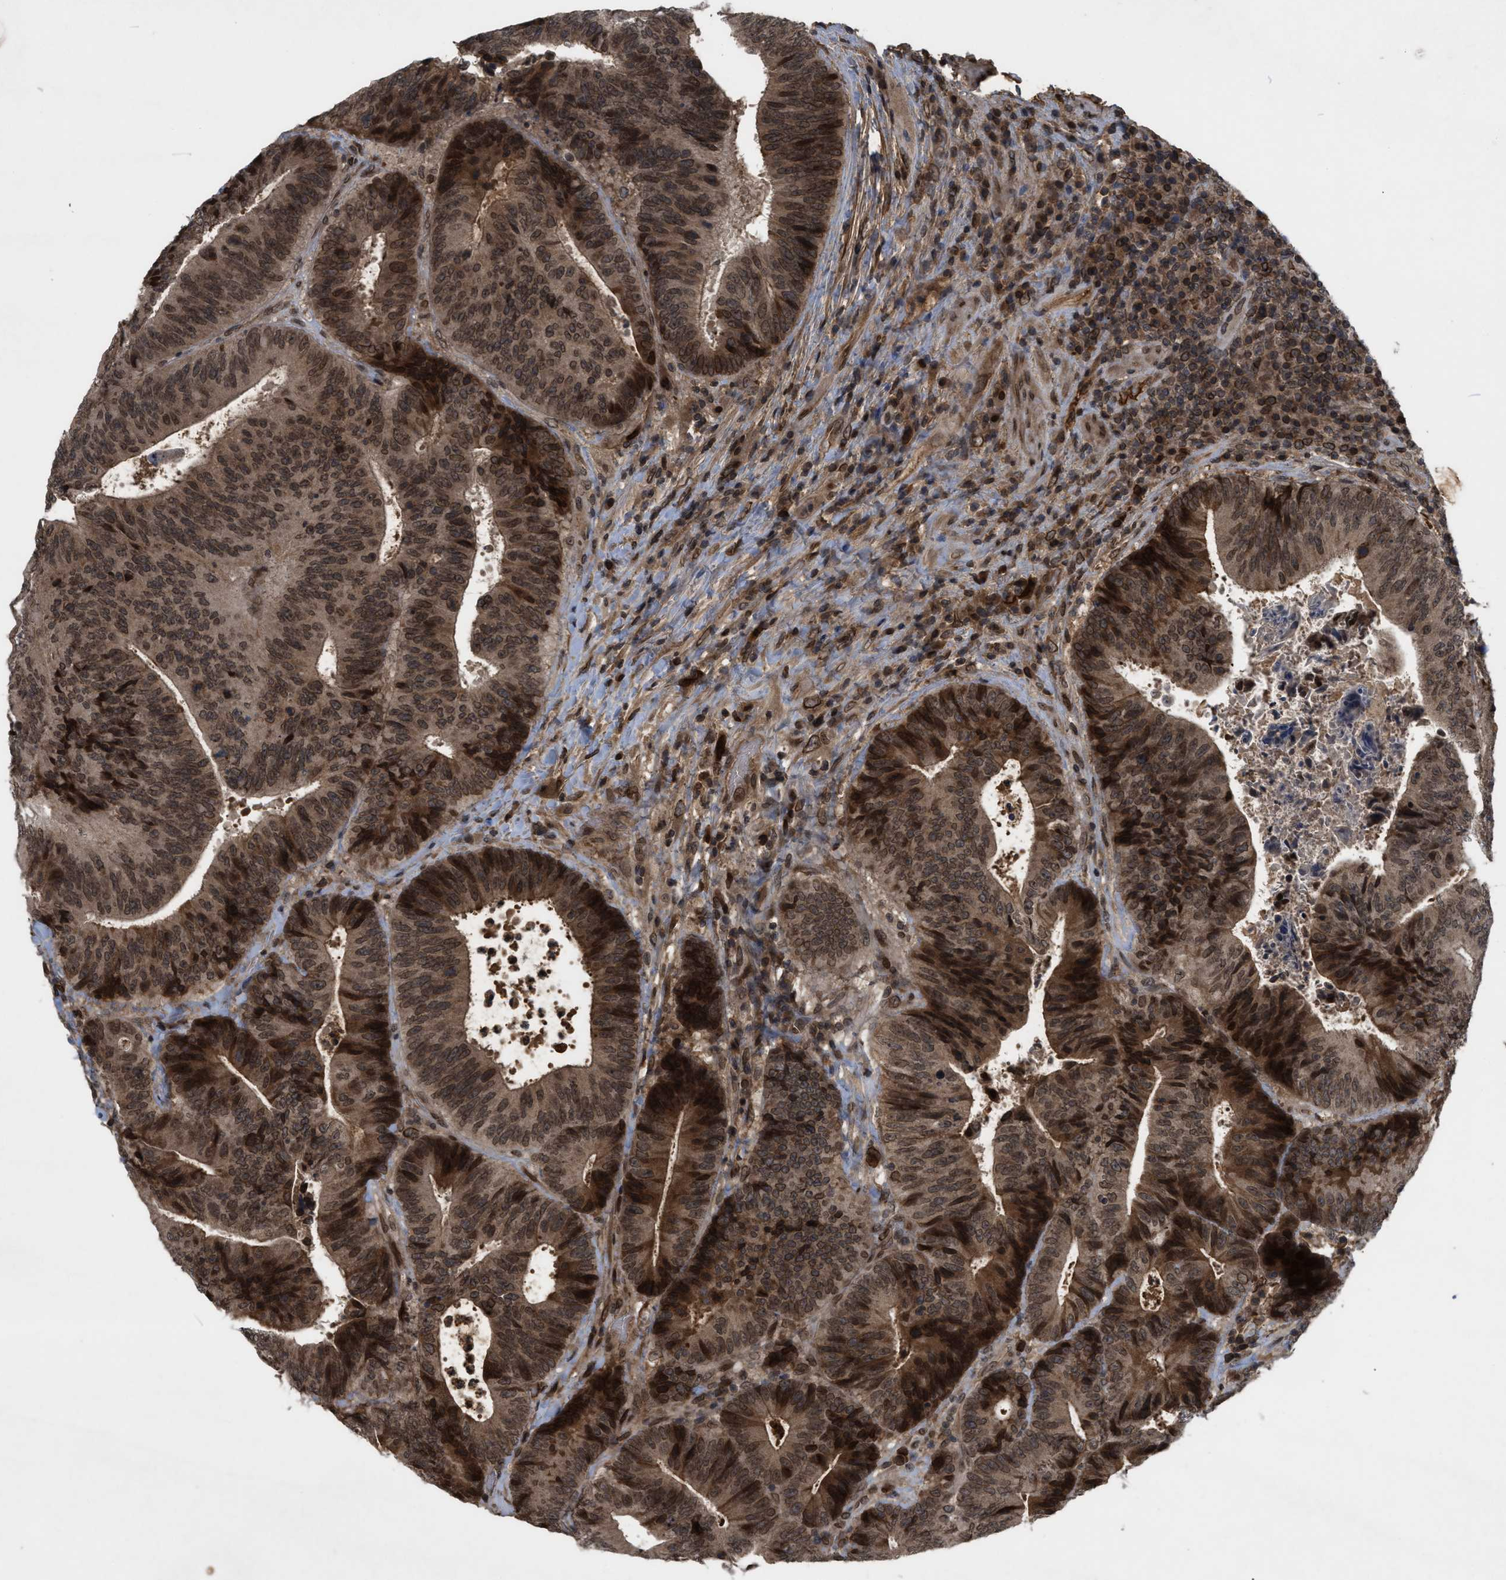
{"staining": {"intensity": "moderate", "quantity": ">75%", "location": "cytoplasmic/membranous,nuclear"}, "tissue": "colorectal cancer", "cell_type": "Tumor cells", "image_type": "cancer", "snomed": [{"axis": "morphology", "description": "Adenocarcinoma, NOS"}, {"axis": "topography", "description": "Rectum"}], "caption": "A histopathology image of colorectal cancer stained for a protein reveals moderate cytoplasmic/membranous and nuclear brown staining in tumor cells.", "gene": "CRY1", "patient": {"sex": "male", "age": 72}}